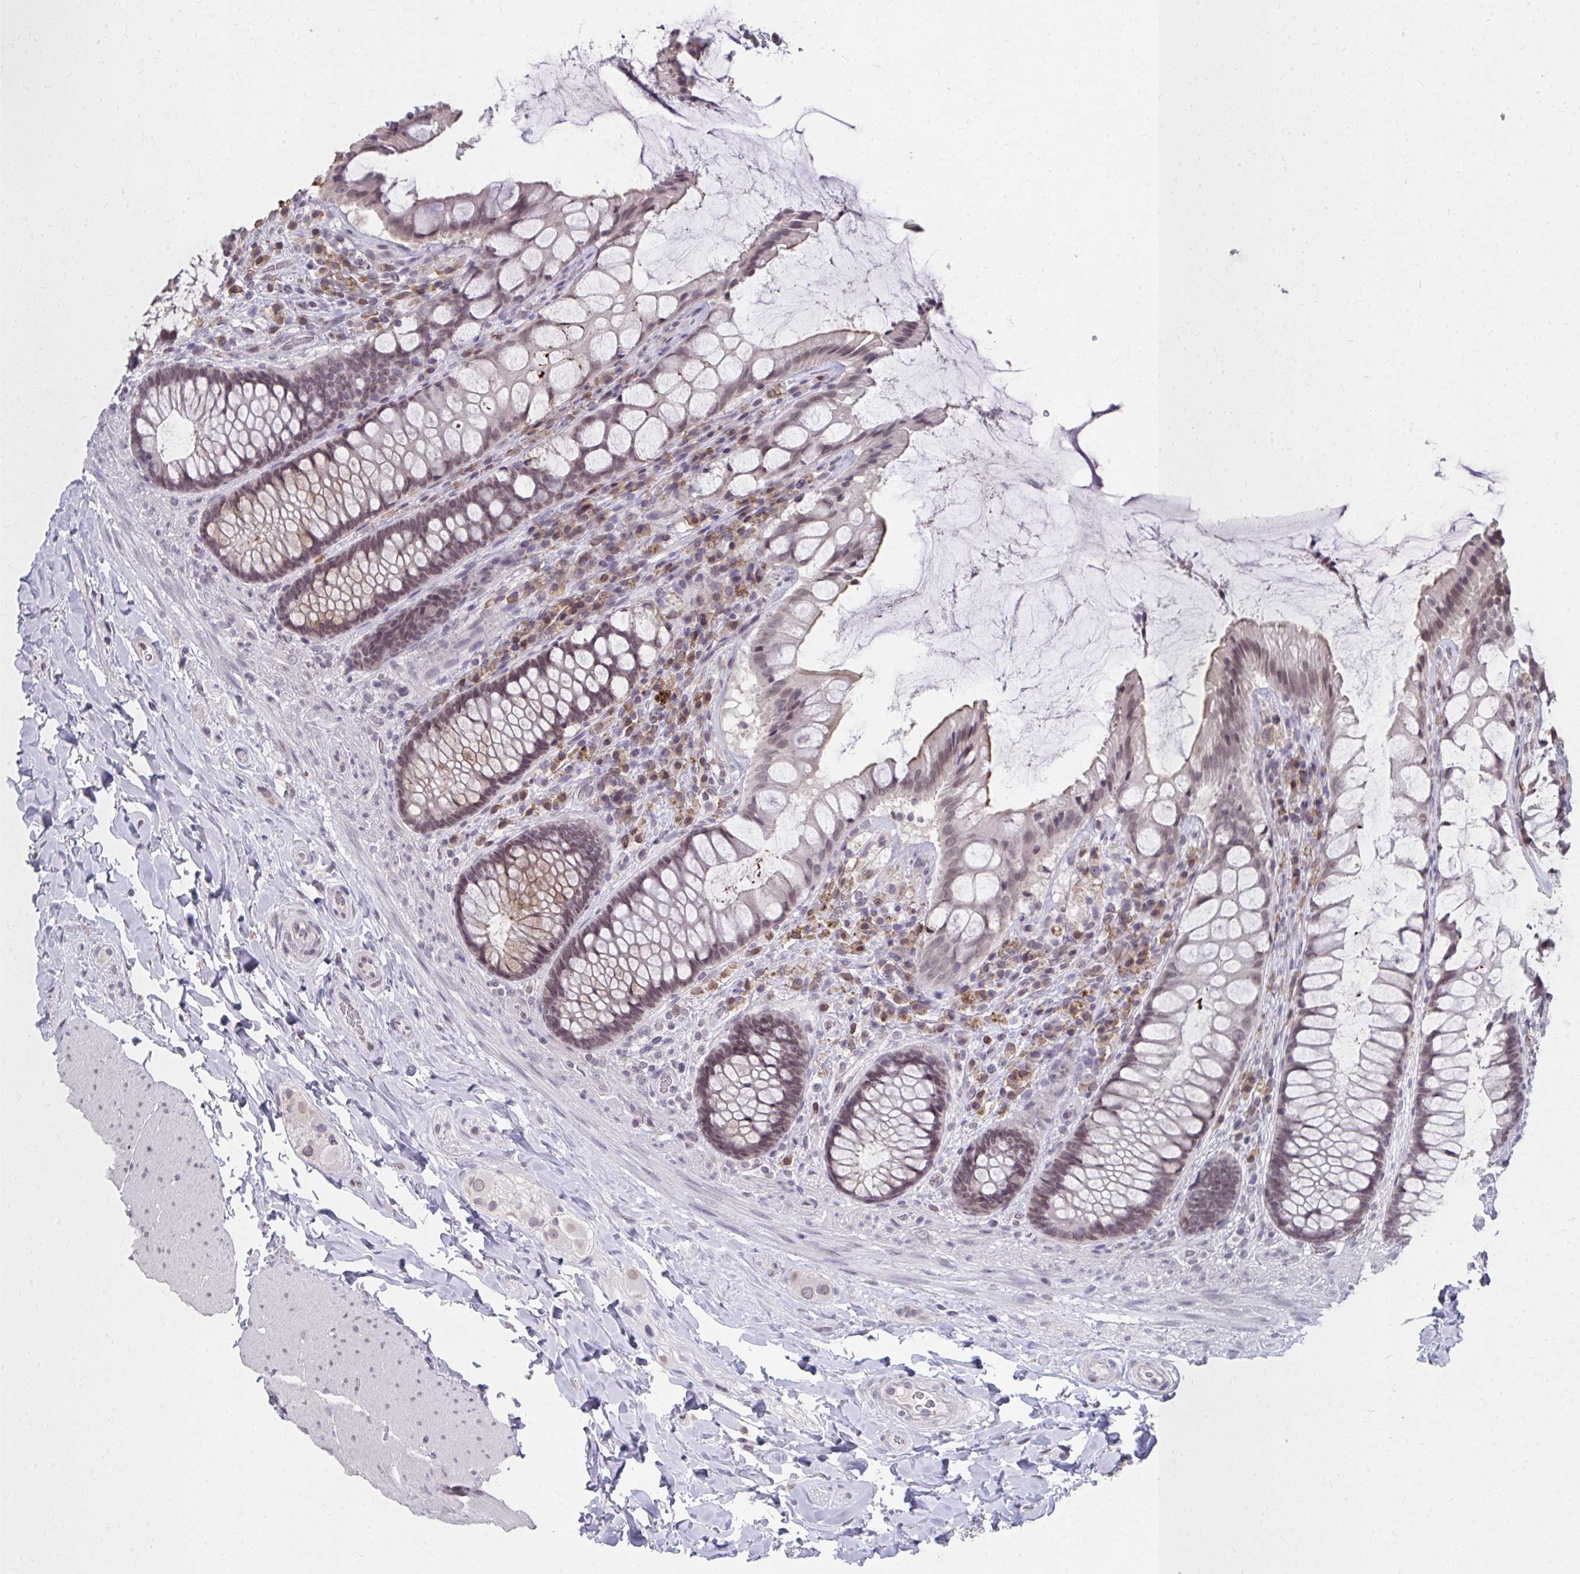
{"staining": {"intensity": "weak", "quantity": ">75%", "location": "nuclear"}, "tissue": "rectum", "cell_type": "Glandular cells", "image_type": "normal", "snomed": [{"axis": "morphology", "description": "Normal tissue, NOS"}, {"axis": "topography", "description": "Rectum"}], "caption": "Glandular cells exhibit low levels of weak nuclear expression in approximately >75% of cells in normal human rectum. The staining was performed using DAB (3,3'-diaminobenzidine), with brown indicating positive protein expression. Nuclei are stained blue with hematoxylin.", "gene": "NUP133", "patient": {"sex": "female", "age": 58}}